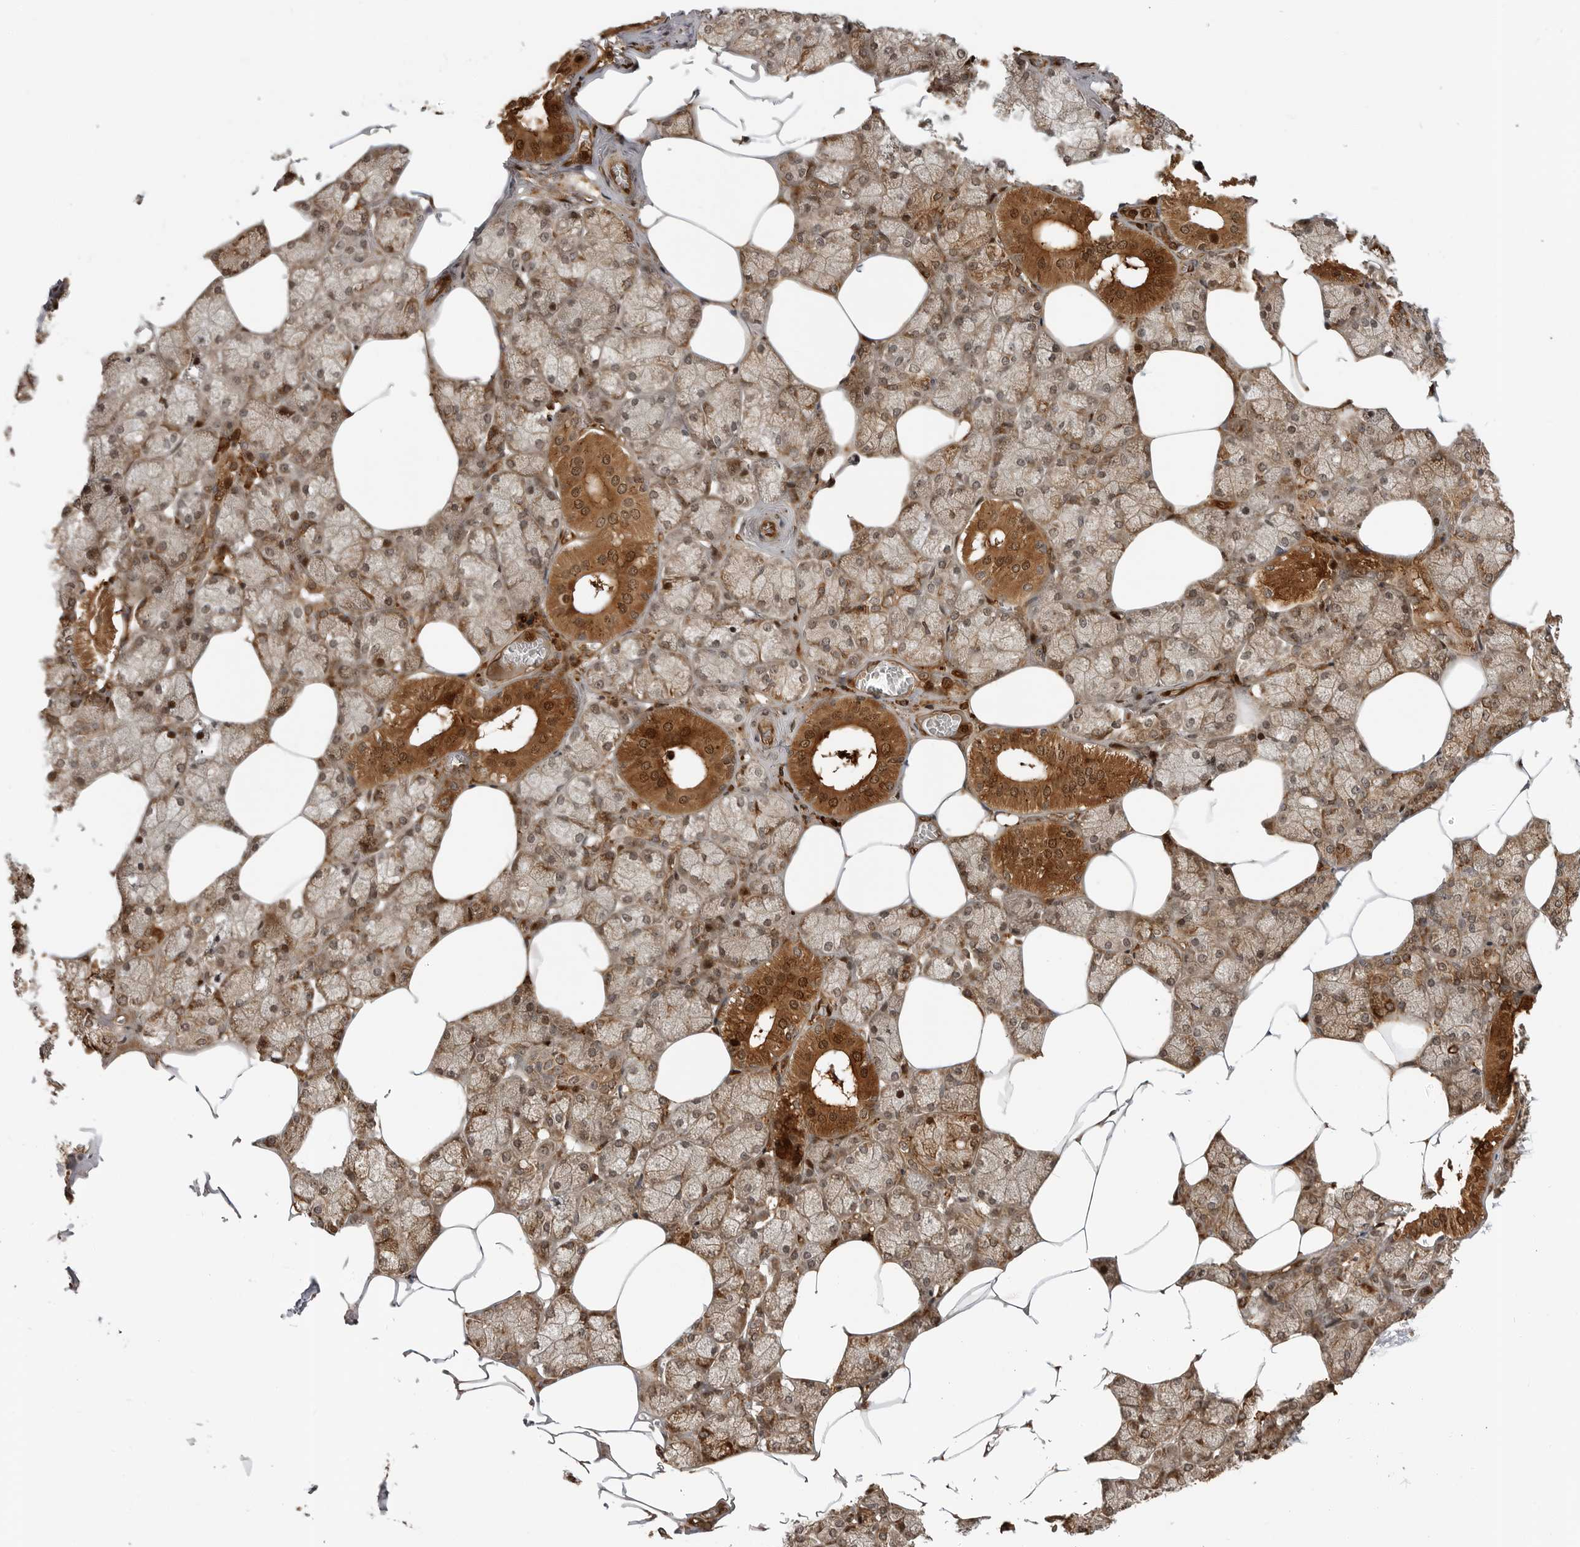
{"staining": {"intensity": "strong", "quantity": "<25%", "location": "cytoplasmic/membranous,nuclear"}, "tissue": "salivary gland", "cell_type": "Glandular cells", "image_type": "normal", "snomed": [{"axis": "morphology", "description": "Normal tissue, NOS"}, {"axis": "topography", "description": "Salivary gland"}], "caption": "Salivary gland stained with immunohistochemistry (IHC) shows strong cytoplasmic/membranous,nuclear staining in approximately <25% of glandular cells.", "gene": "BMP2K", "patient": {"sex": "male", "age": 62}}